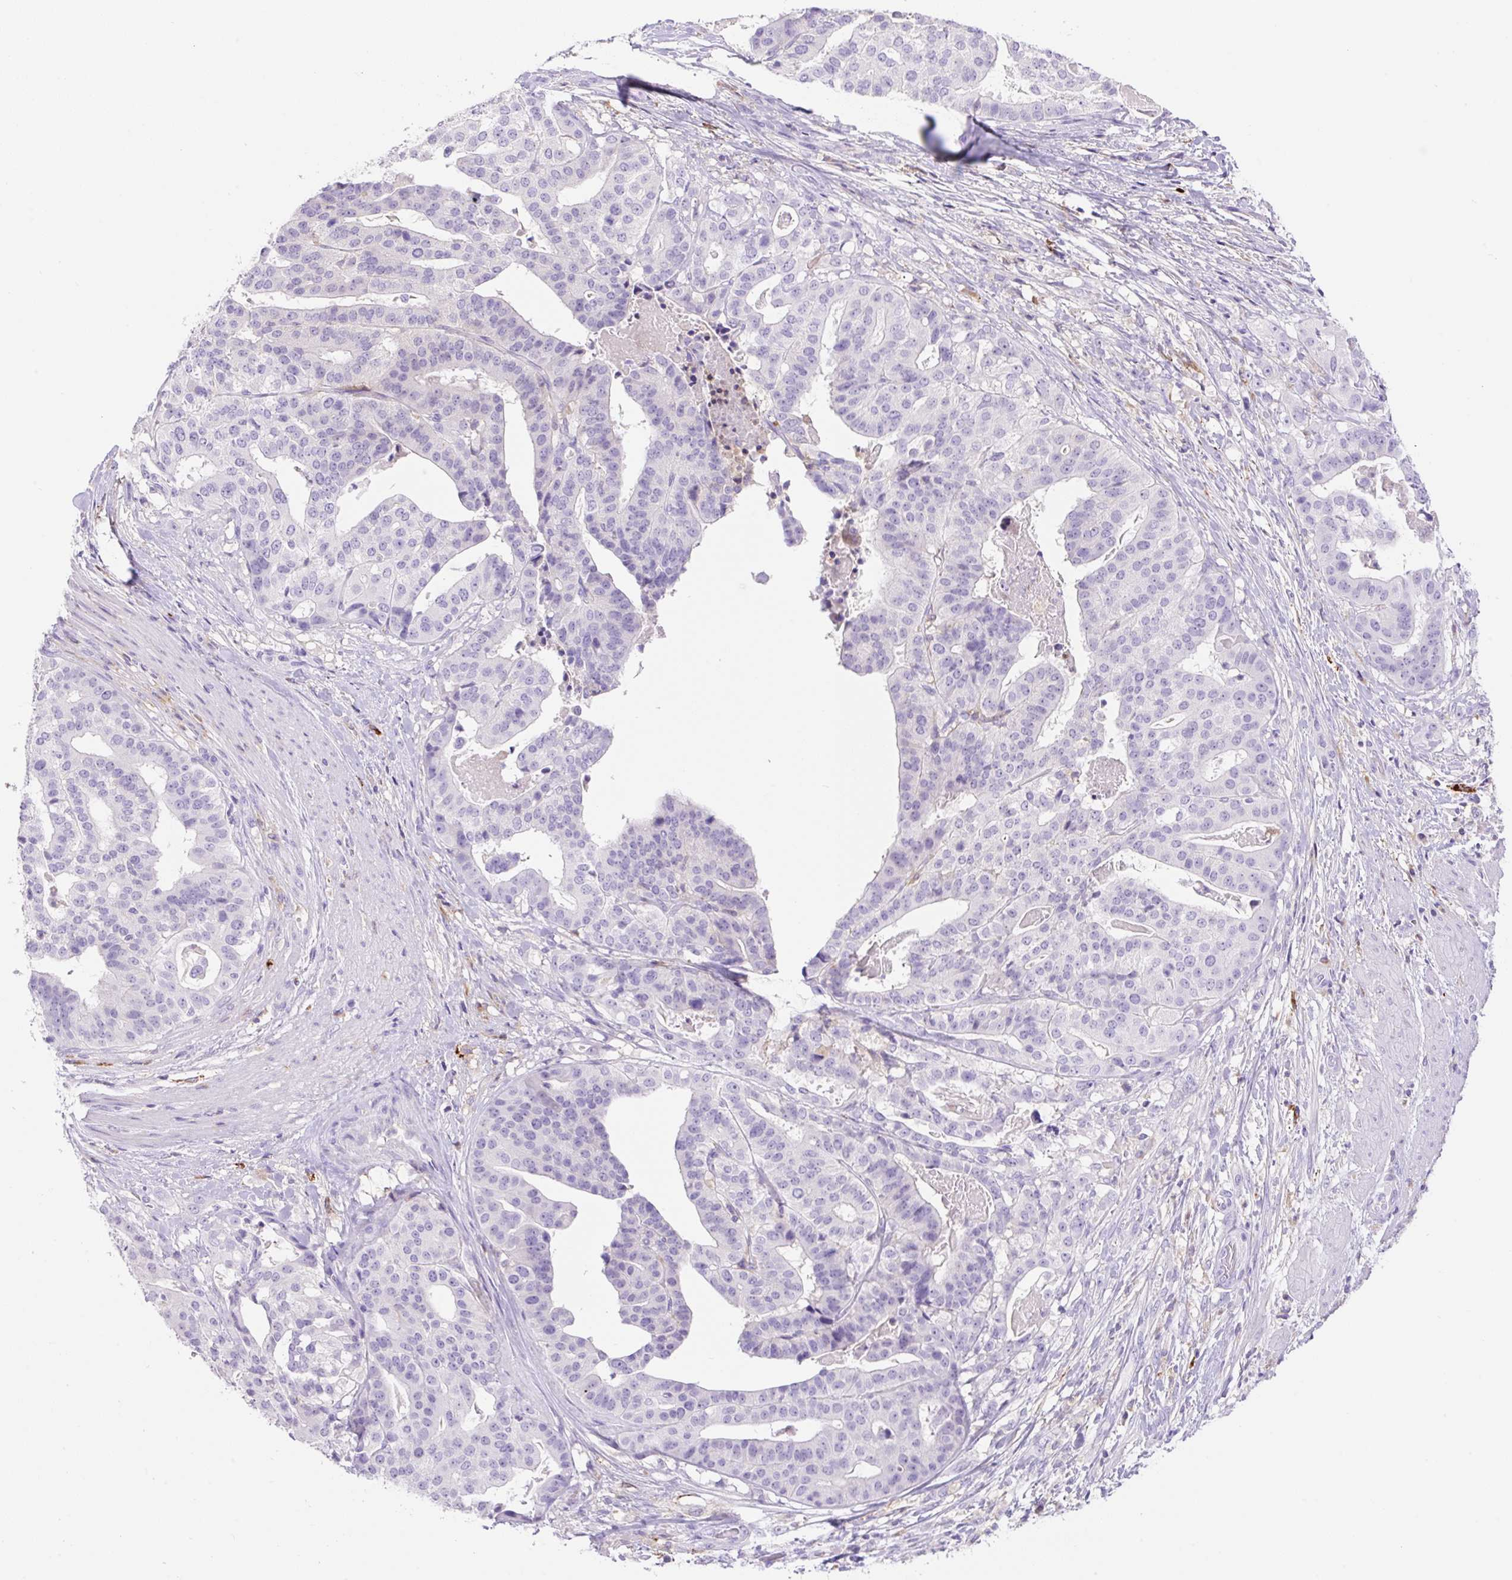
{"staining": {"intensity": "negative", "quantity": "none", "location": "none"}, "tissue": "stomach cancer", "cell_type": "Tumor cells", "image_type": "cancer", "snomed": [{"axis": "morphology", "description": "Adenocarcinoma, NOS"}, {"axis": "topography", "description": "Stomach"}], "caption": "This is a photomicrograph of immunohistochemistry staining of stomach adenocarcinoma, which shows no positivity in tumor cells.", "gene": "TDRD15", "patient": {"sex": "male", "age": 48}}